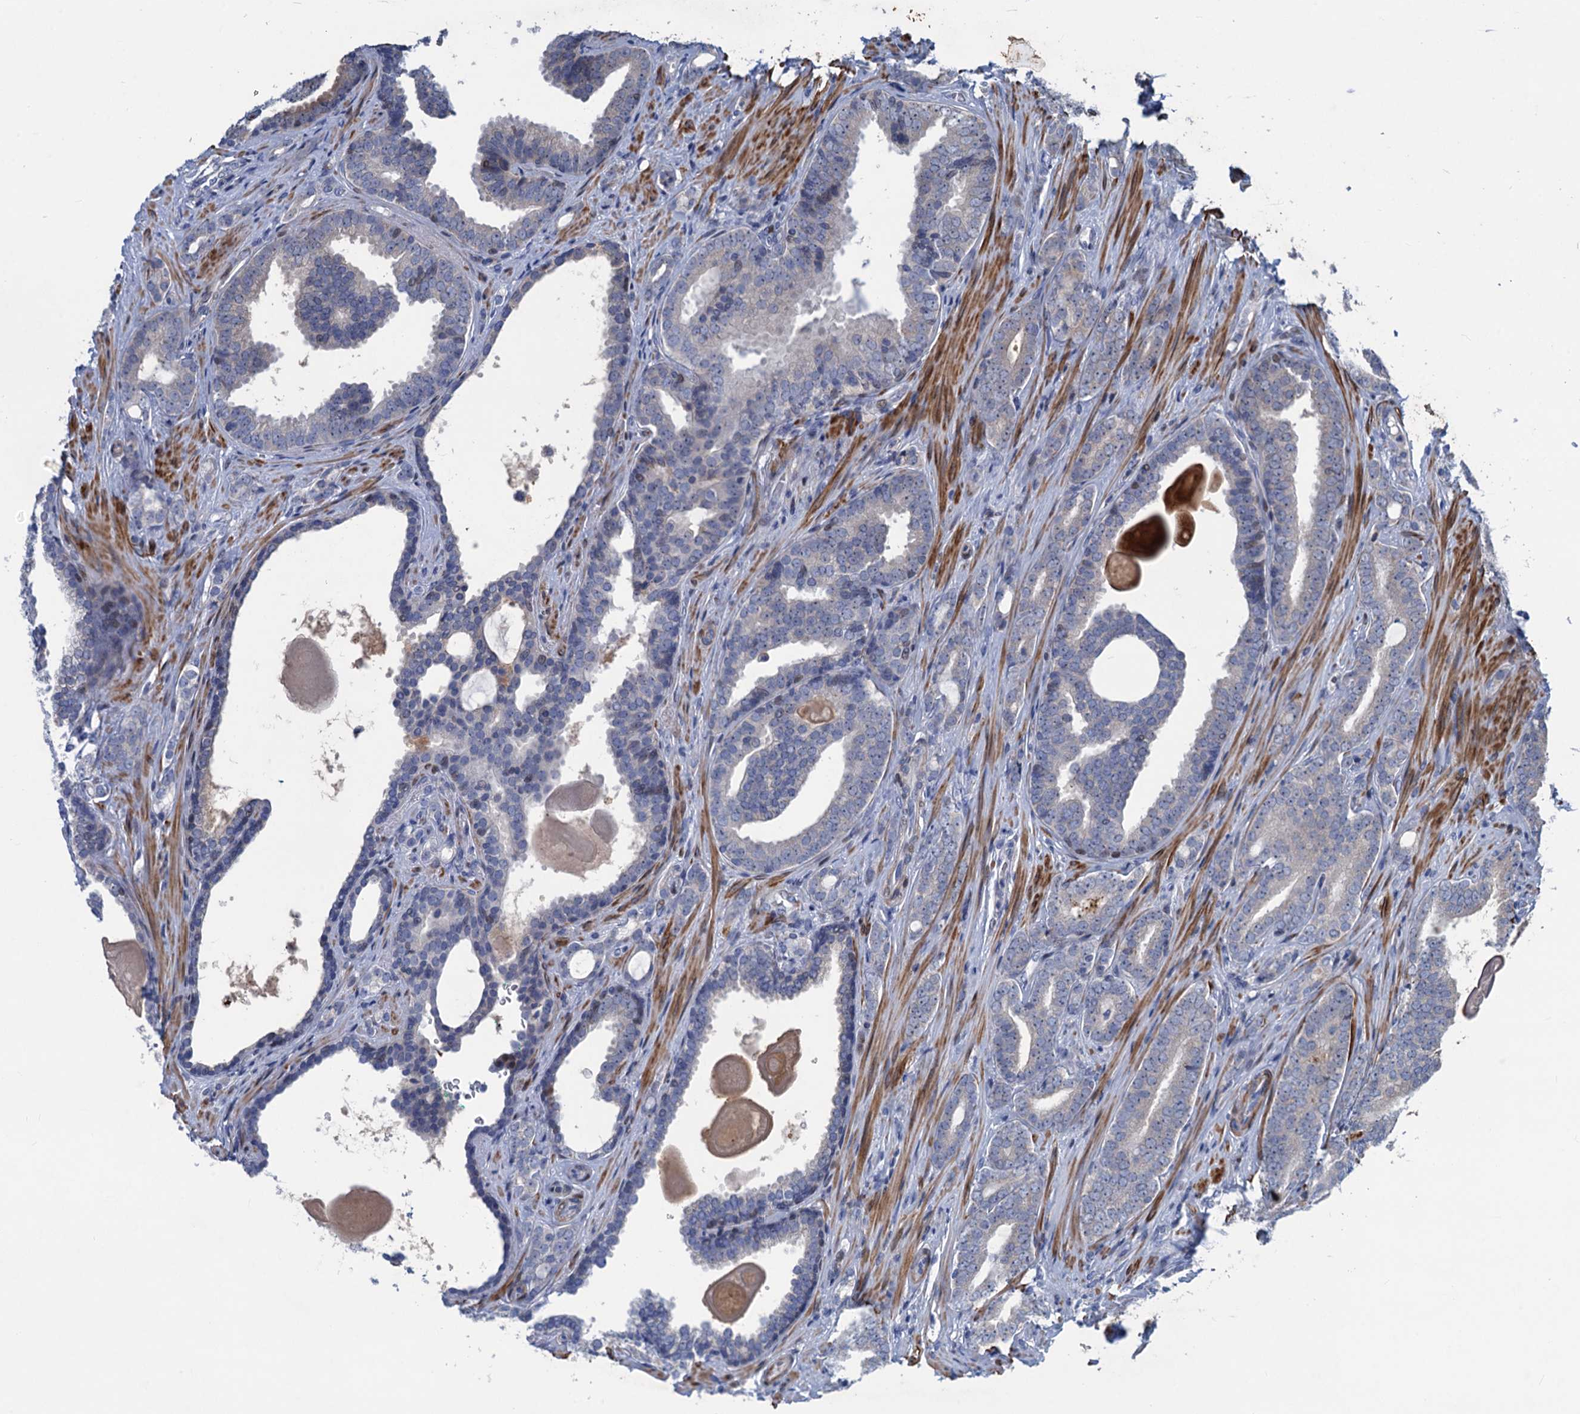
{"staining": {"intensity": "negative", "quantity": "none", "location": "none"}, "tissue": "prostate cancer", "cell_type": "Tumor cells", "image_type": "cancer", "snomed": [{"axis": "morphology", "description": "Adenocarcinoma, High grade"}, {"axis": "topography", "description": "Prostate"}], "caption": "Human prostate cancer (high-grade adenocarcinoma) stained for a protein using immunohistochemistry (IHC) displays no positivity in tumor cells.", "gene": "ESYT3", "patient": {"sex": "male", "age": 63}}